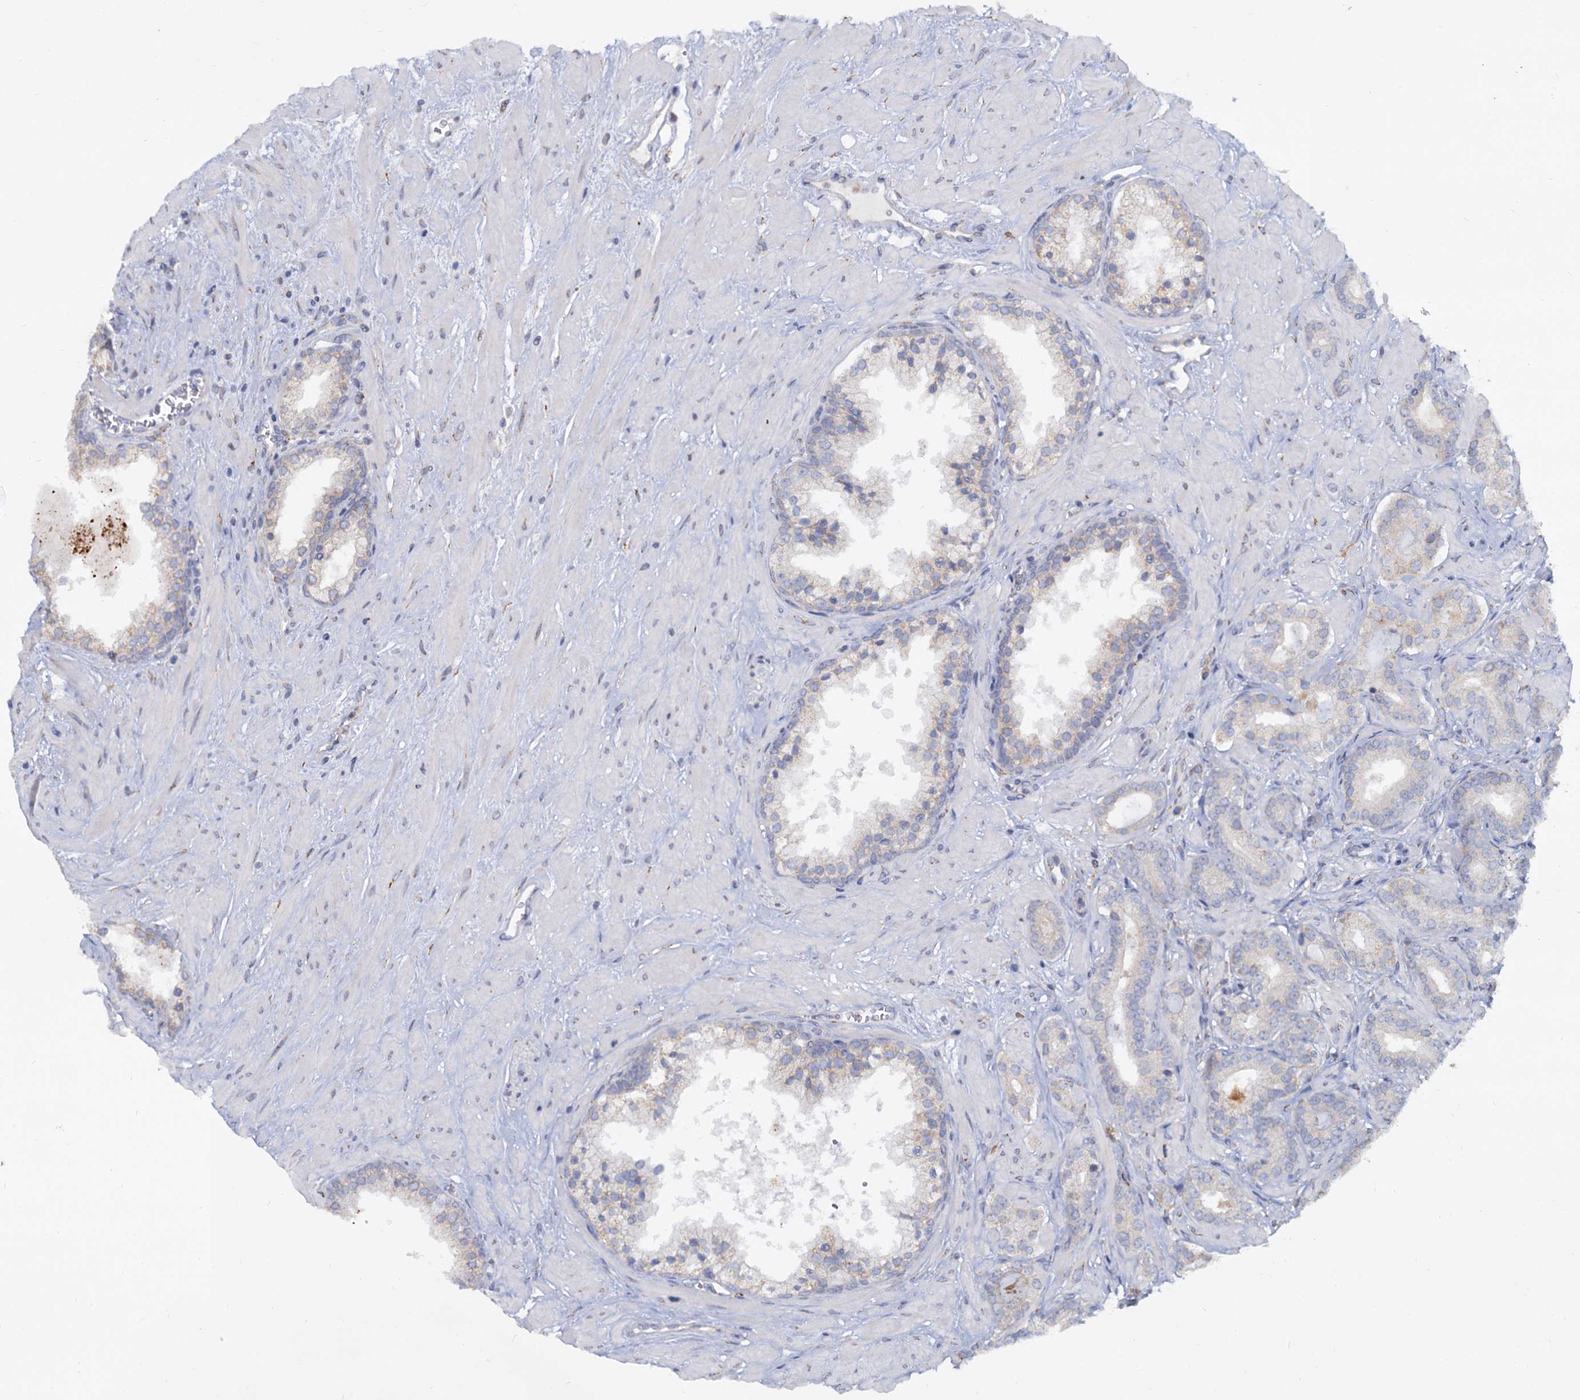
{"staining": {"intensity": "negative", "quantity": "none", "location": "none"}, "tissue": "prostate cancer", "cell_type": "Tumor cells", "image_type": "cancer", "snomed": [{"axis": "morphology", "description": "Adenocarcinoma, High grade"}, {"axis": "topography", "description": "Prostate"}], "caption": "Prostate high-grade adenocarcinoma was stained to show a protein in brown. There is no significant expression in tumor cells.", "gene": "LRRC51", "patient": {"sex": "male", "age": 64}}